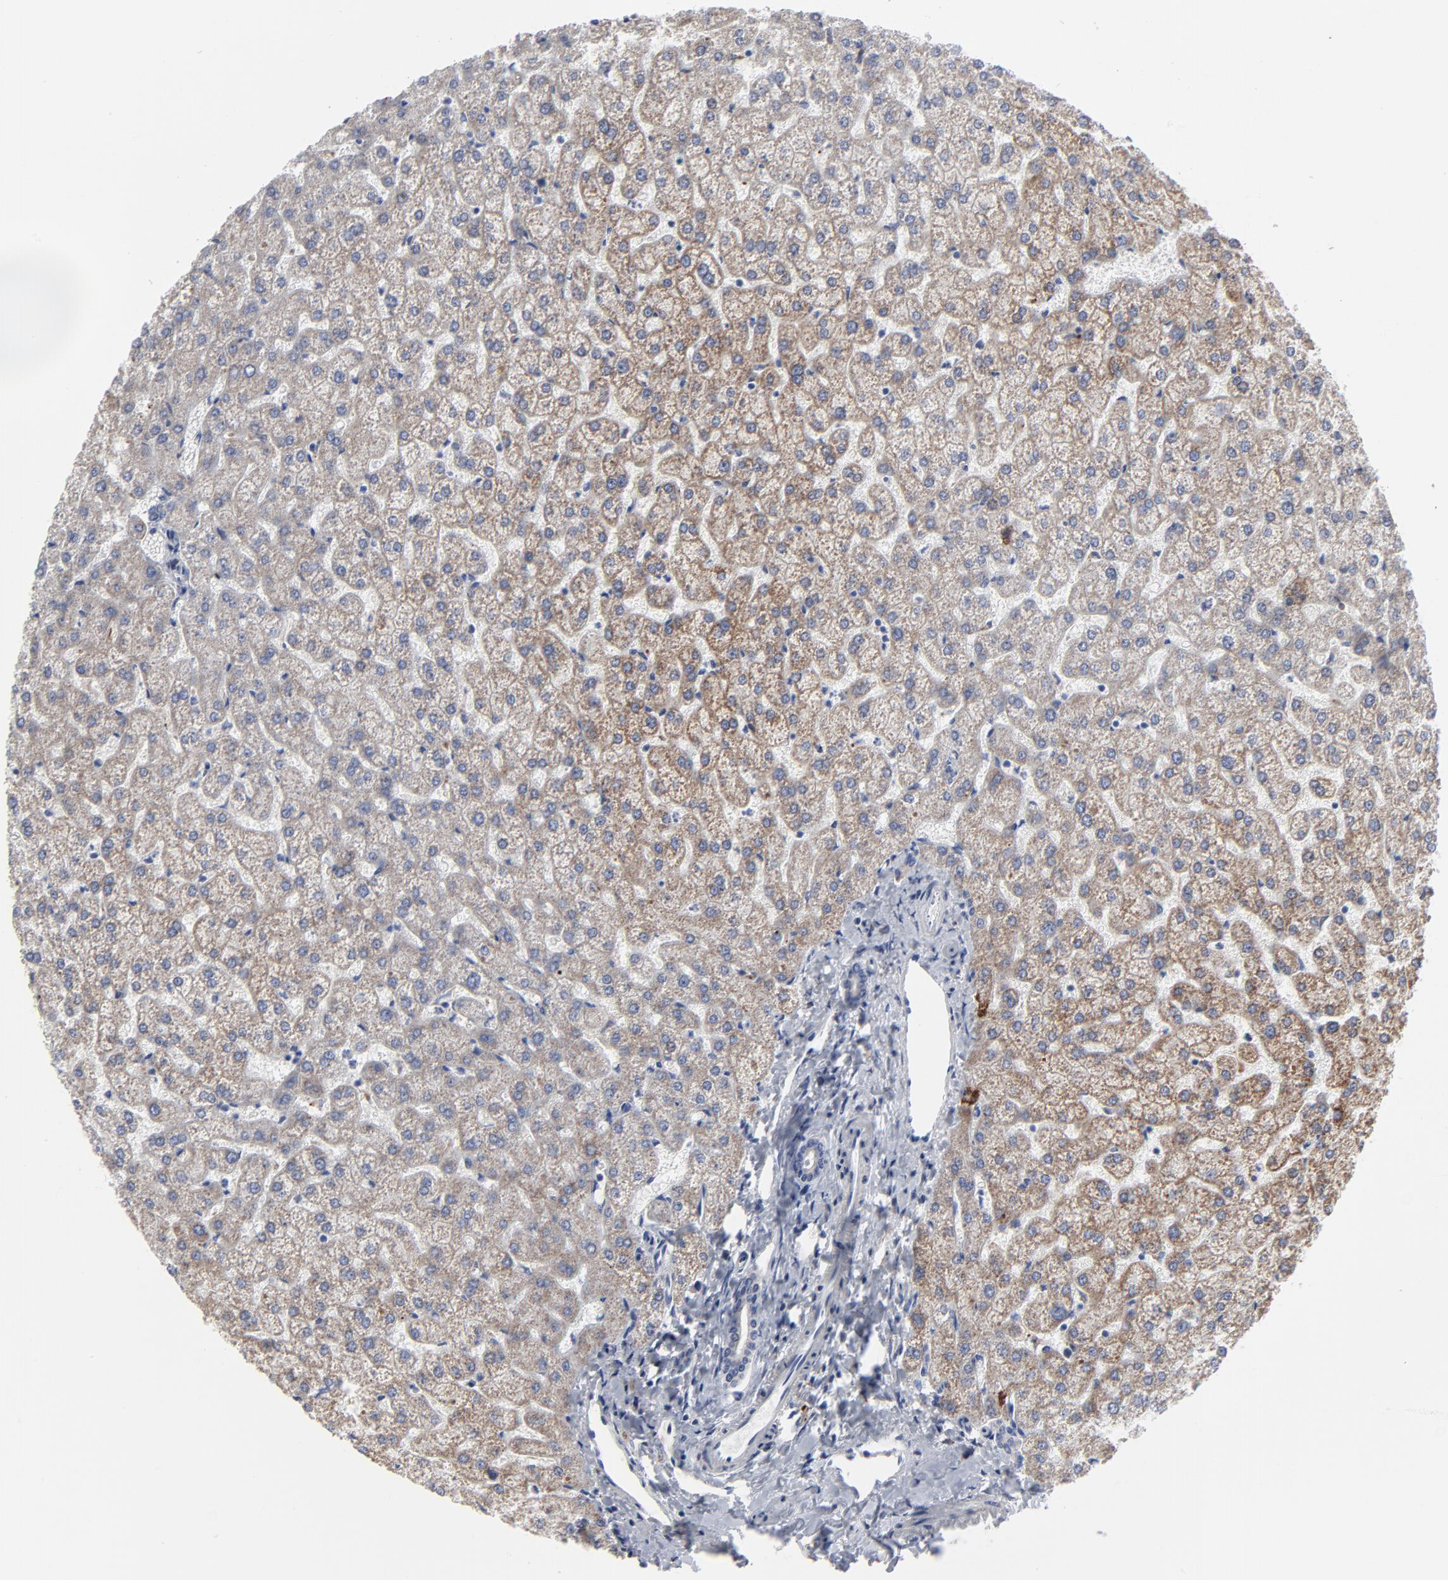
{"staining": {"intensity": "weak", "quantity": ">75%", "location": "cytoplasmic/membranous"}, "tissue": "liver", "cell_type": "Cholangiocytes", "image_type": "normal", "snomed": [{"axis": "morphology", "description": "Normal tissue, NOS"}, {"axis": "topography", "description": "Liver"}], "caption": "Unremarkable liver displays weak cytoplasmic/membranous expression in about >75% of cholangiocytes, visualized by immunohistochemistry.", "gene": "TXNRD2", "patient": {"sex": "female", "age": 32}}